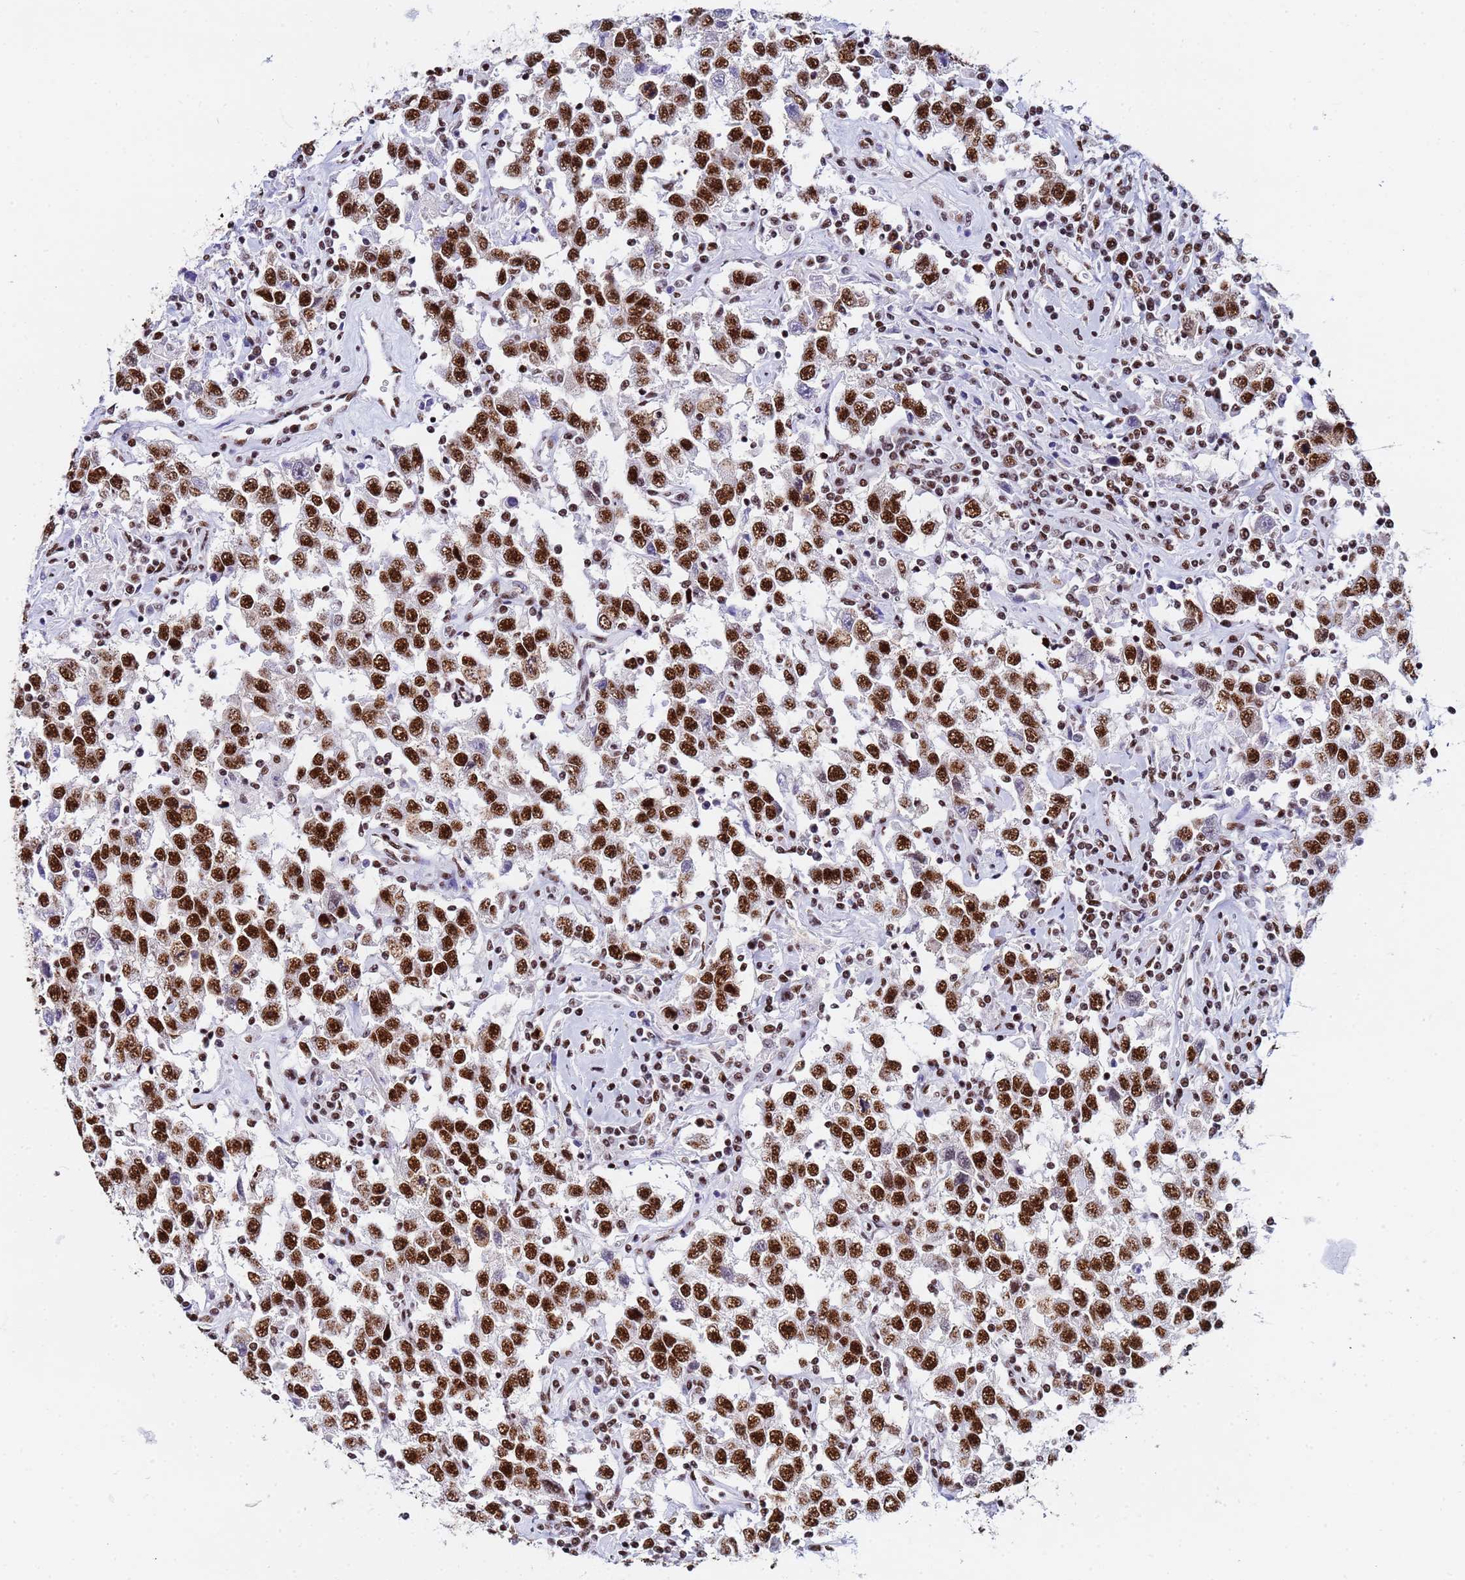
{"staining": {"intensity": "strong", "quantity": ">75%", "location": "nuclear"}, "tissue": "testis cancer", "cell_type": "Tumor cells", "image_type": "cancer", "snomed": [{"axis": "morphology", "description": "Seminoma, NOS"}, {"axis": "topography", "description": "Testis"}], "caption": "A high-resolution photomicrograph shows IHC staining of testis cancer, which shows strong nuclear expression in approximately >75% of tumor cells.", "gene": "SNRPA1", "patient": {"sex": "male", "age": 41}}